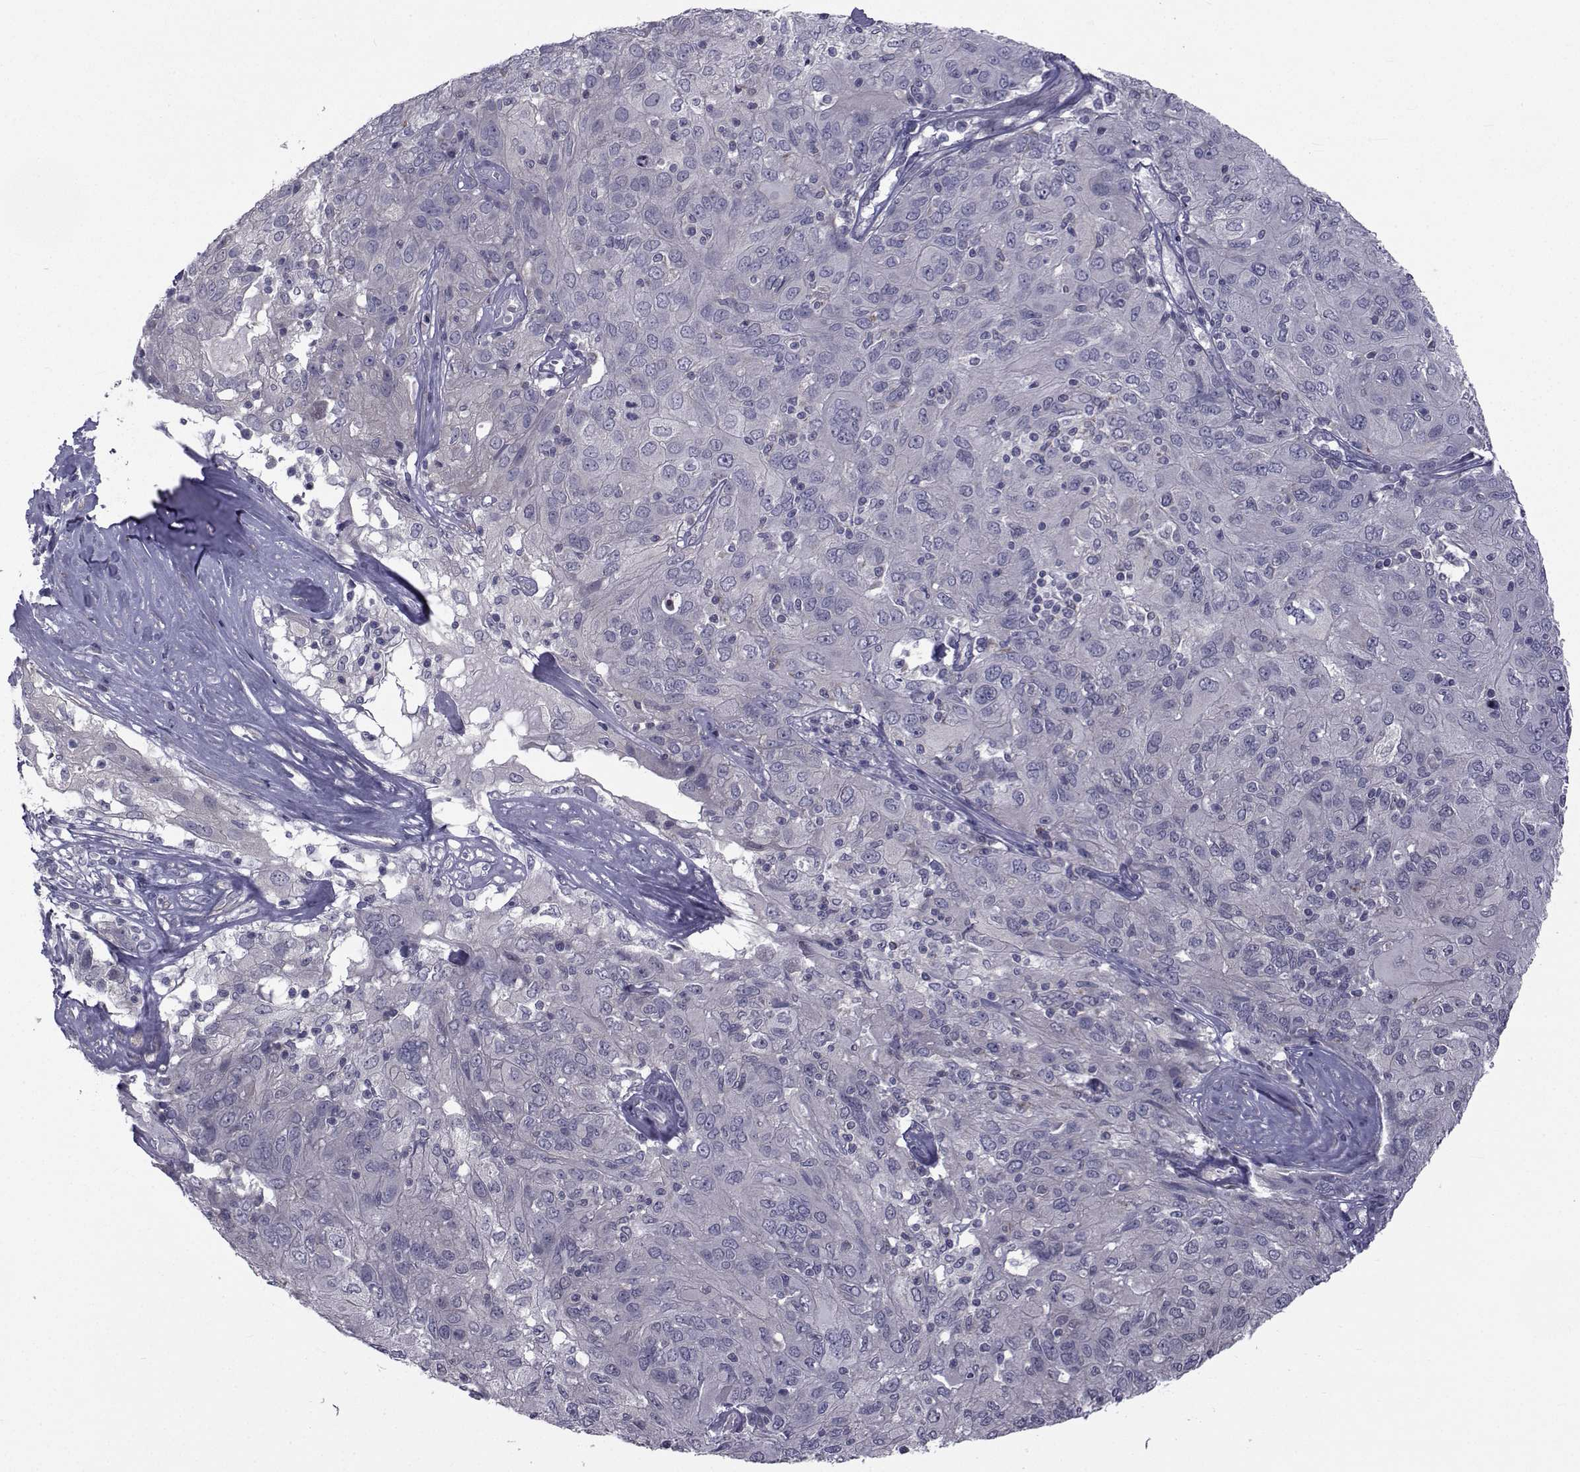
{"staining": {"intensity": "negative", "quantity": "none", "location": "none"}, "tissue": "ovarian cancer", "cell_type": "Tumor cells", "image_type": "cancer", "snomed": [{"axis": "morphology", "description": "Carcinoma, endometroid"}, {"axis": "topography", "description": "Ovary"}], "caption": "This is an immunohistochemistry histopathology image of ovarian endometroid carcinoma. There is no staining in tumor cells.", "gene": "CFAP74", "patient": {"sex": "female", "age": 50}}